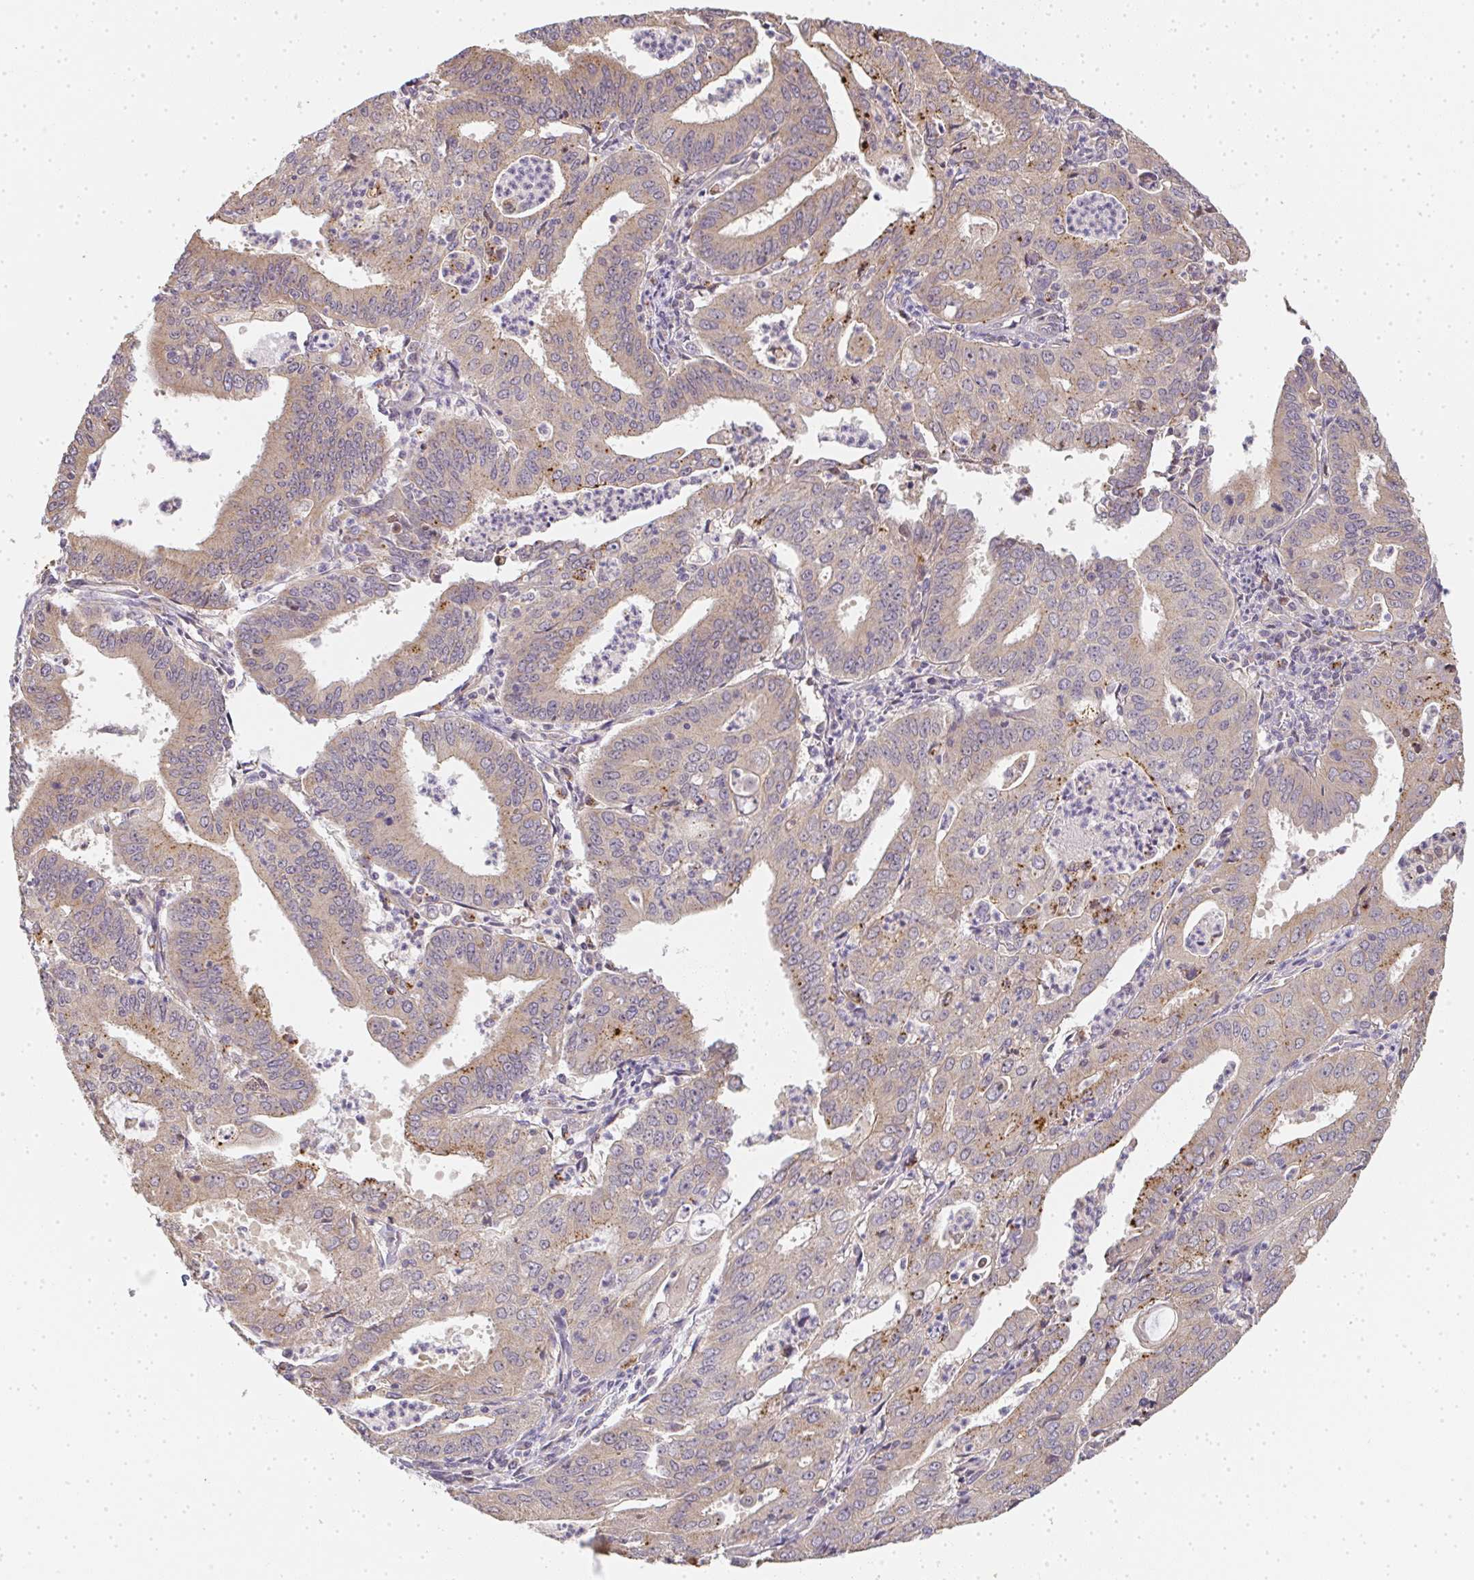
{"staining": {"intensity": "weak", "quantity": "25%-75%", "location": "cytoplasmic/membranous"}, "tissue": "cervical cancer", "cell_type": "Tumor cells", "image_type": "cancer", "snomed": [{"axis": "morphology", "description": "Adenocarcinoma, NOS"}, {"axis": "topography", "description": "Cervix"}], "caption": "This is a histology image of IHC staining of cervical adenocarcinoma, which shows weak staining in the cytoplasmic/membranous of tumor cells.", "gene": "SLC35B3", "patient": {"sex": "female", "age": 56}}